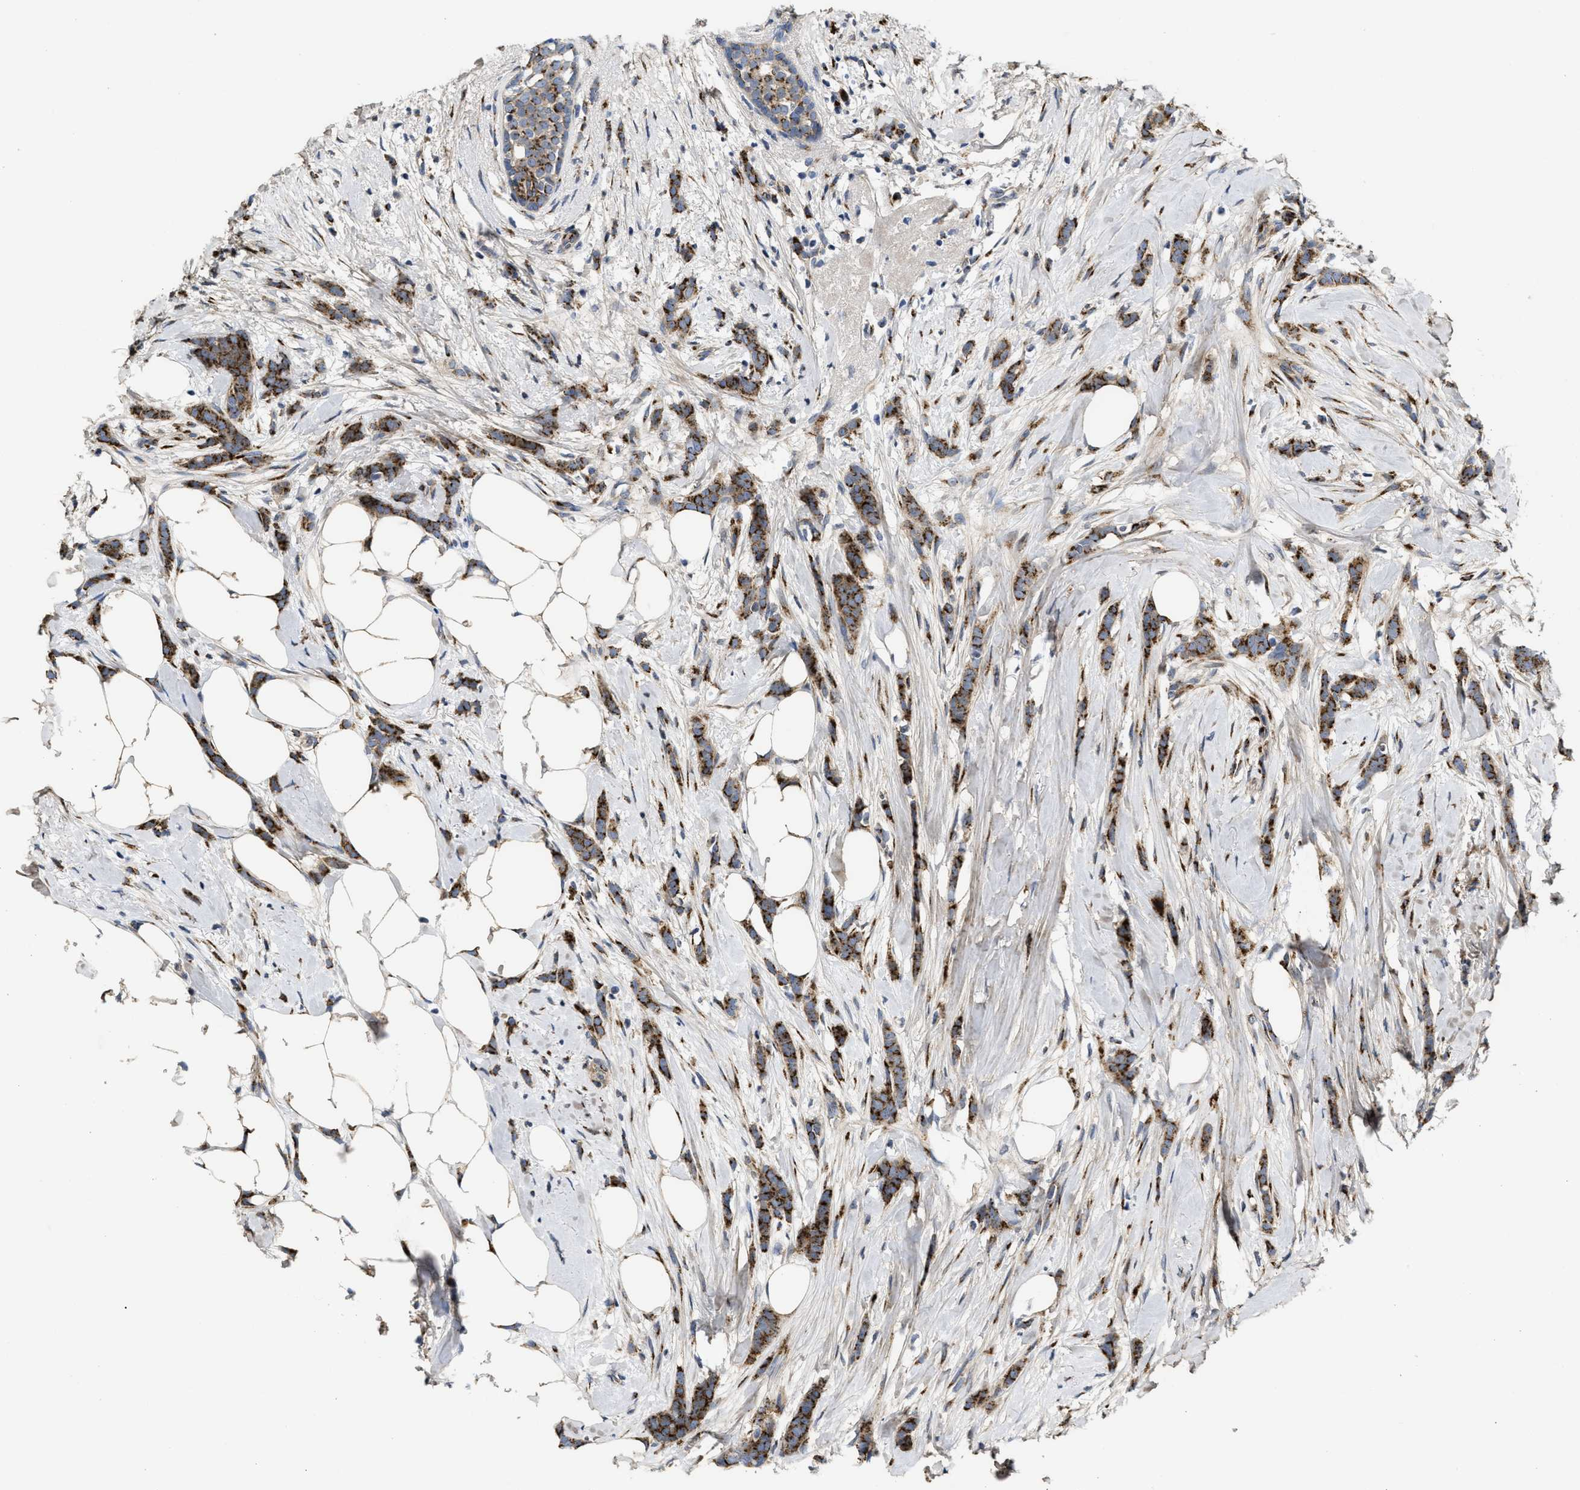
{"staining": {"intensity": "moderate", "quantity": ">75%", "location": "cytoplasmic/membranous"}, "tissue": "breast cancer", "cell_type": "Tumor cells", "image_type": "cancer", "snomed": [{"axis": "morphology", "description": "Lobular carcinoma, in situ"}, {"axis": "morphology", "description": "Lobular carcinoma"}, {"axis": "topography", "description": "Breast"}], "caption": "This is an image of immunohistochemistry (IHC) staining of breast cancer, which shows moderate expression in the cytoplasmic/membranous of tumor cells.", "gene": "ZNF70", "patient": {"sex": "female", "age": 41}}